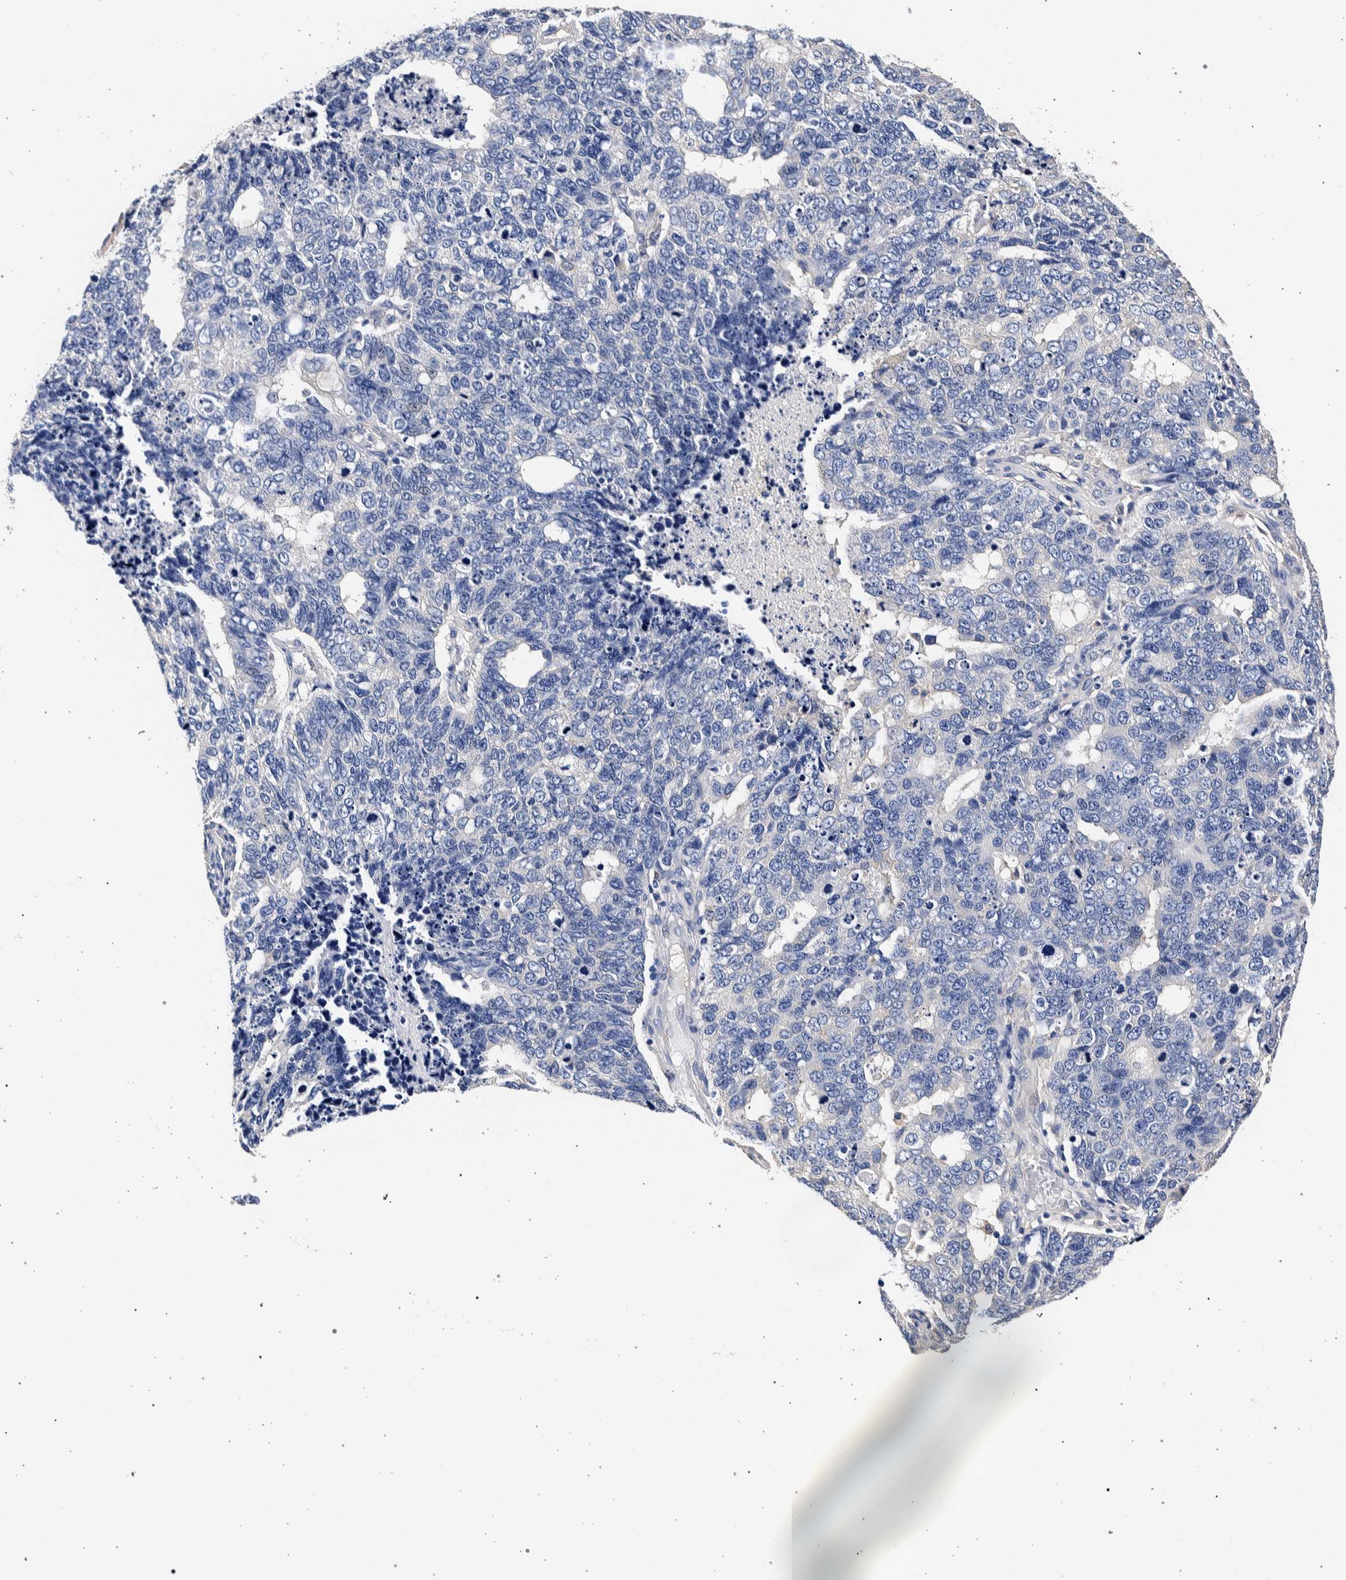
{"staining": {"intensity": "negative", "quantity": "none", "location": "none"}, "tissue": "cervical cancer", "cell_type": "Tumor cells", "image_type": "cancer", "snomed": [{"axis": "morphology", "description": "Squamous cell carcinoma, NOS"}, {"axis": "topography", "description": "Cervix"}], "caption": "IHC image of human cervical cancer (squamous cell carcinoma) stained for a protein (brown), which reveals no staining in tumor cells.", "gene": "NIBAN2", "patient": {"sex": "female", "age": 63}}